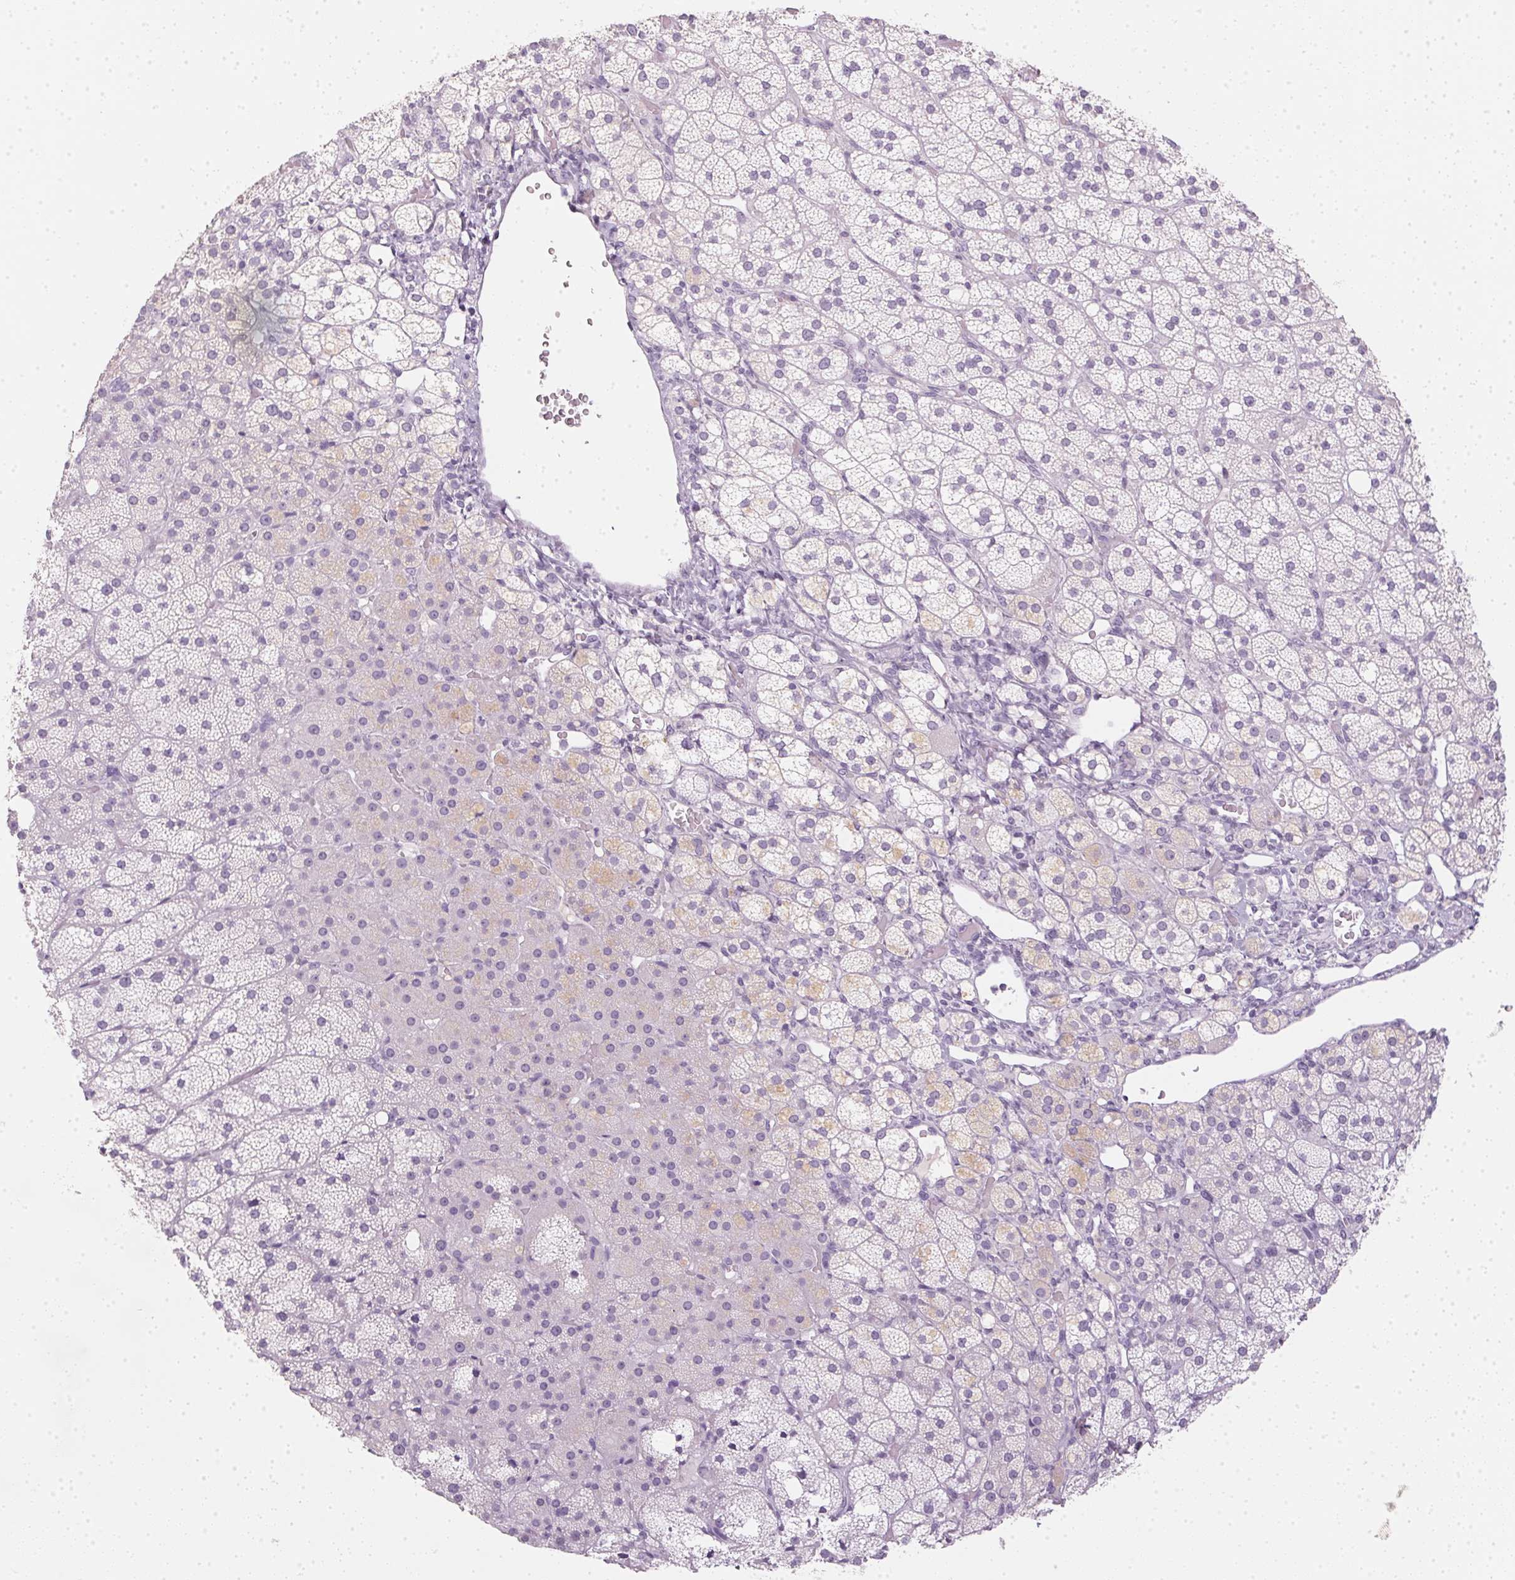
{"staining": {"intensity": "weak", "quantity": "<25%", "location": "cytoplasmic/membranous"}, "tissue": "adrenal gland", "cell_type": "Glandular cells", "image_type": "normal", "snomed": [{"axis": "morphology", "description": "Normal tissue, NOS"}, {"axis": "topography", "description": "Adrenal gland"}], "caption": "Glandular cells show no significant expression in normal adrenal gland. (DAB immunohistochemistry (IHC) with hematoxylin counter stain).", "gene": "TMEM72", "patient": {"sex": "male", "age": 53}}